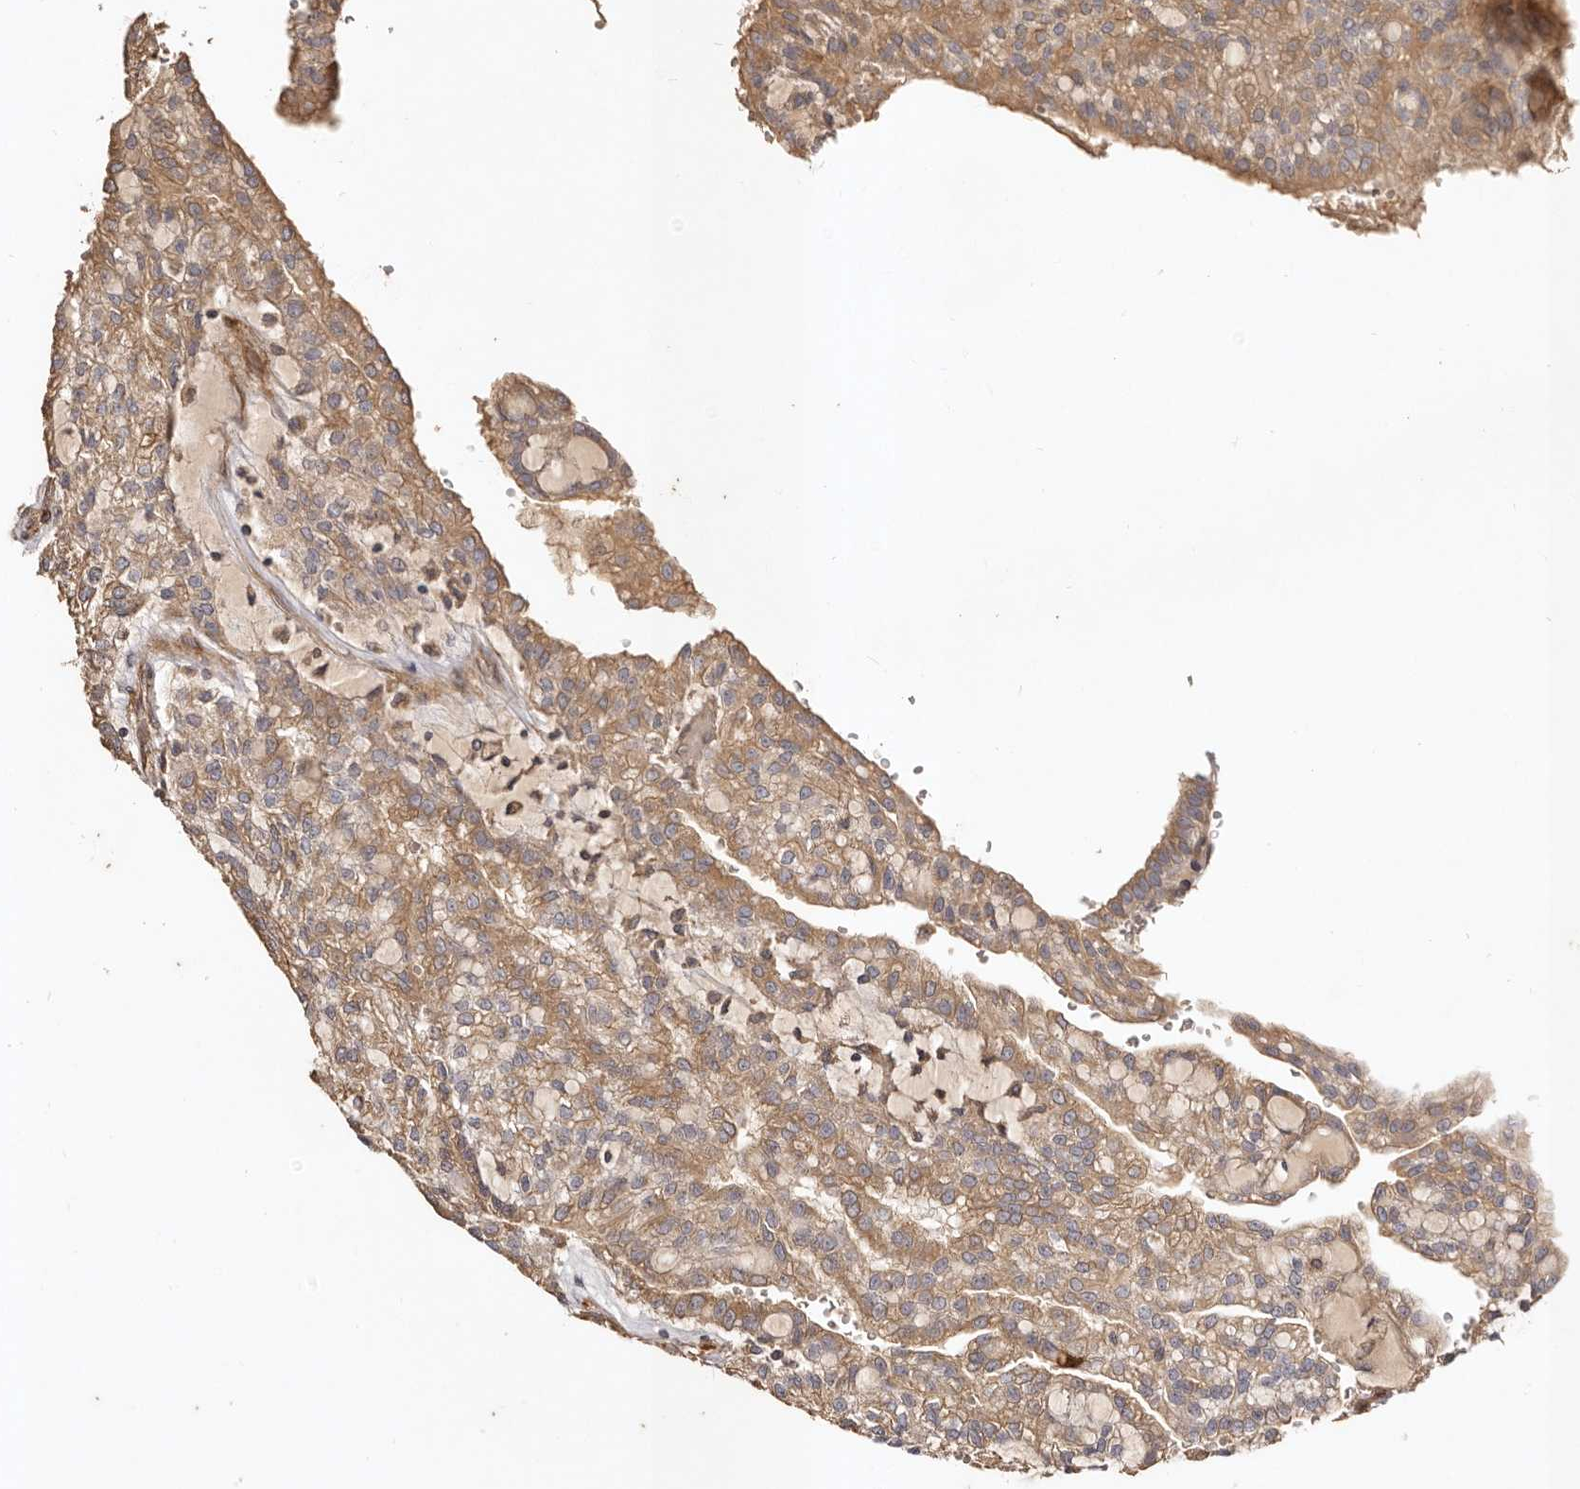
{"staining": {"intensity": "moderate", "quantity": ">75%", "location": "cytoplasmic/membranous"}, "tissue": "renal cancer", "cell_type": "Tumor cells", "image_type": "cancer", "snomed": [{"axis": "morphology", "description": "Adenocarcinoma, NOS"}, {"axis": "topography", "description": "Kidney"}], "caption": "Moderate cytoplasmic/membranous positivity is identified in approximately >75% of tumor cells in renal cancer. (brown staining indicates protein expression, while blue staining denotes nuclei).", "gene": "ADAMTS9", "patient": {"sex": "male", "age": 63}}